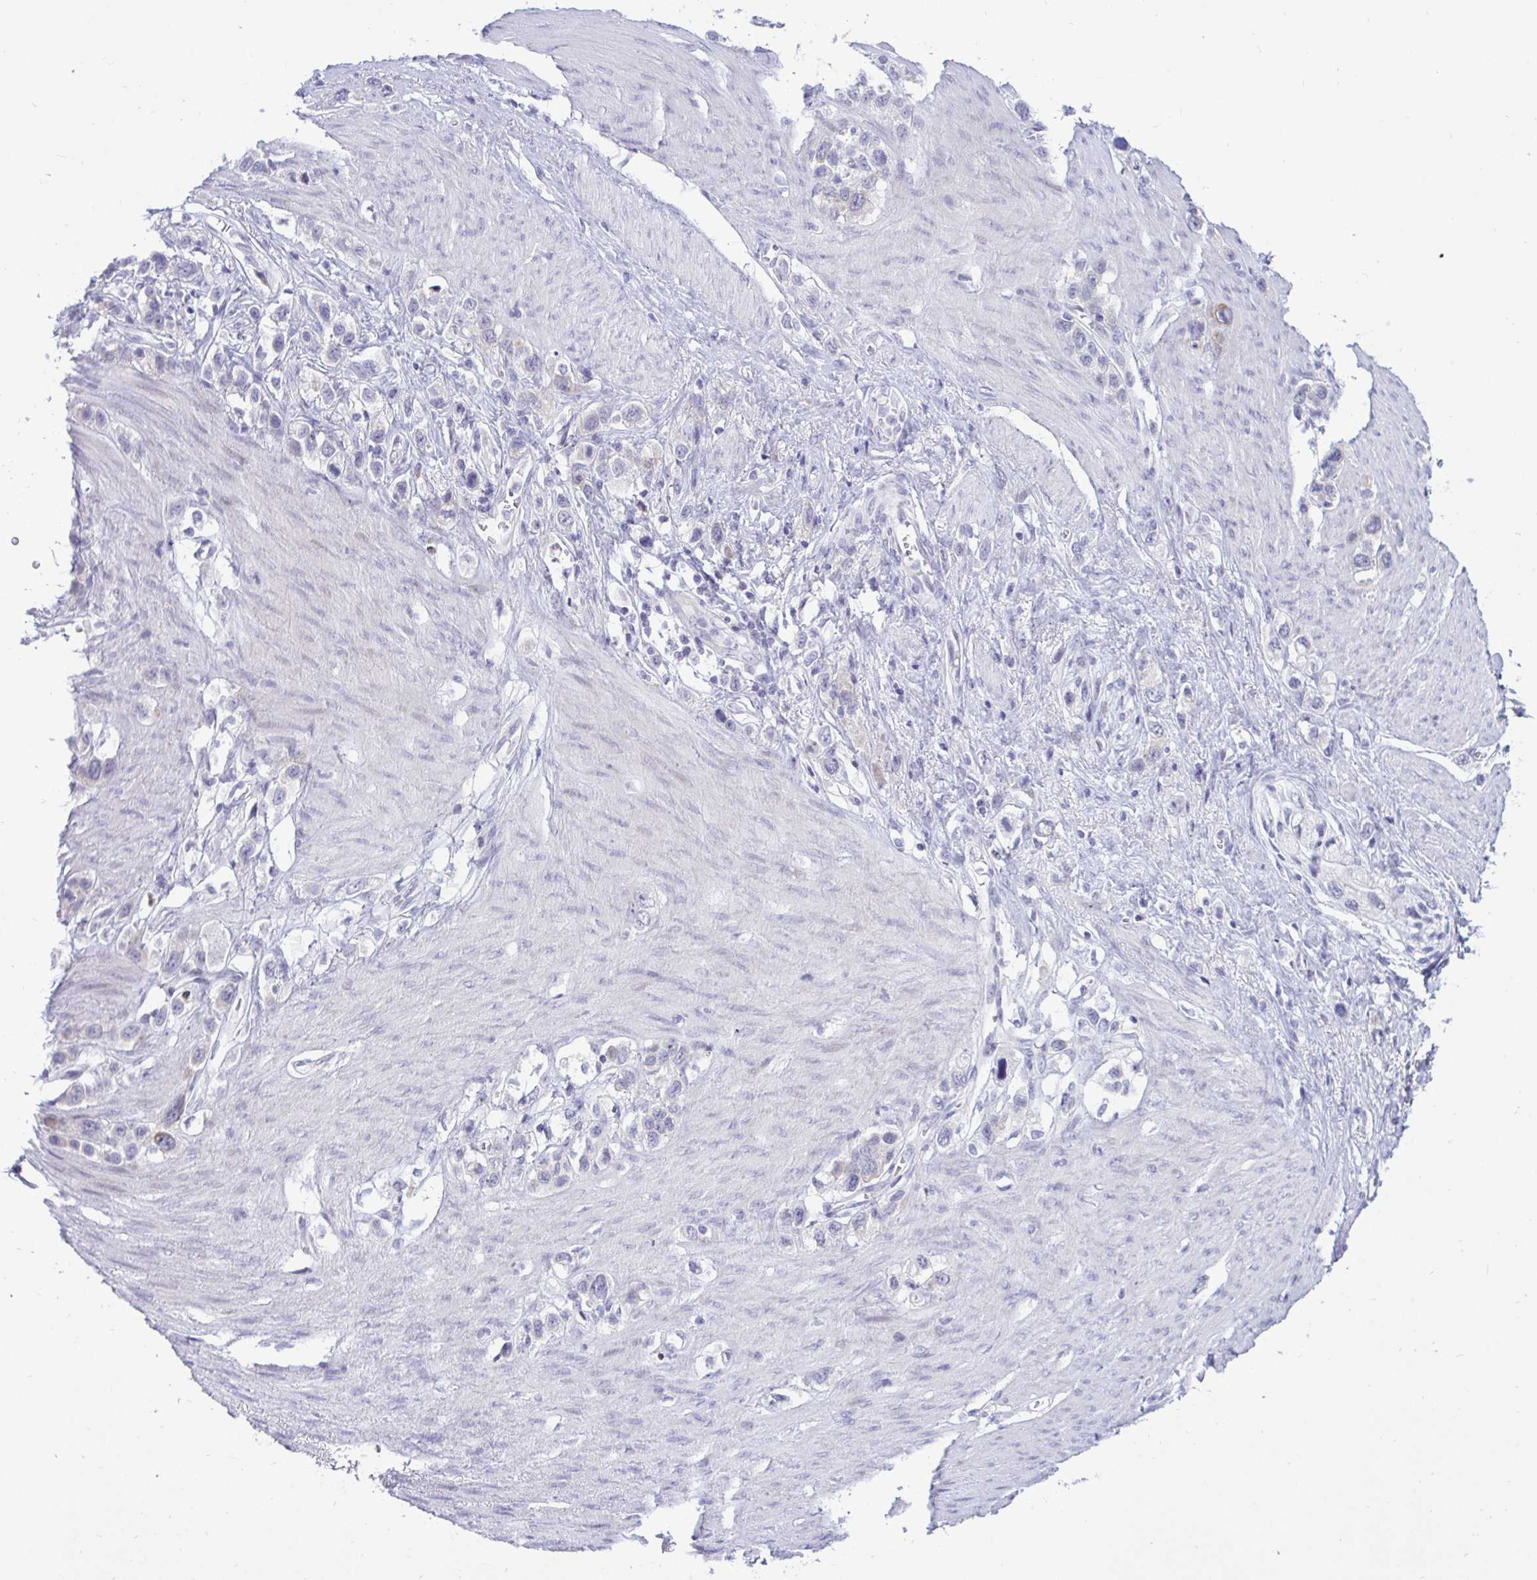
{"staining": {"intensity": "negative", "quantity": "none", "location": "none"}, "tissue": "stomach cancer", "cell_type": "Tumor cells", "image_type": "cancer", "snomed": [{"axis": "morphology", "description": "Adenocarcinoma, NOS"}, {"axis": "topography", "description": "Stomach"}], "caption": "A photomicrograph of human adenocarcinoma (stomach) is negative for staining in tumor cells.", "gene": "EPOP", "patient": {"sex": "female", "age": 65}}